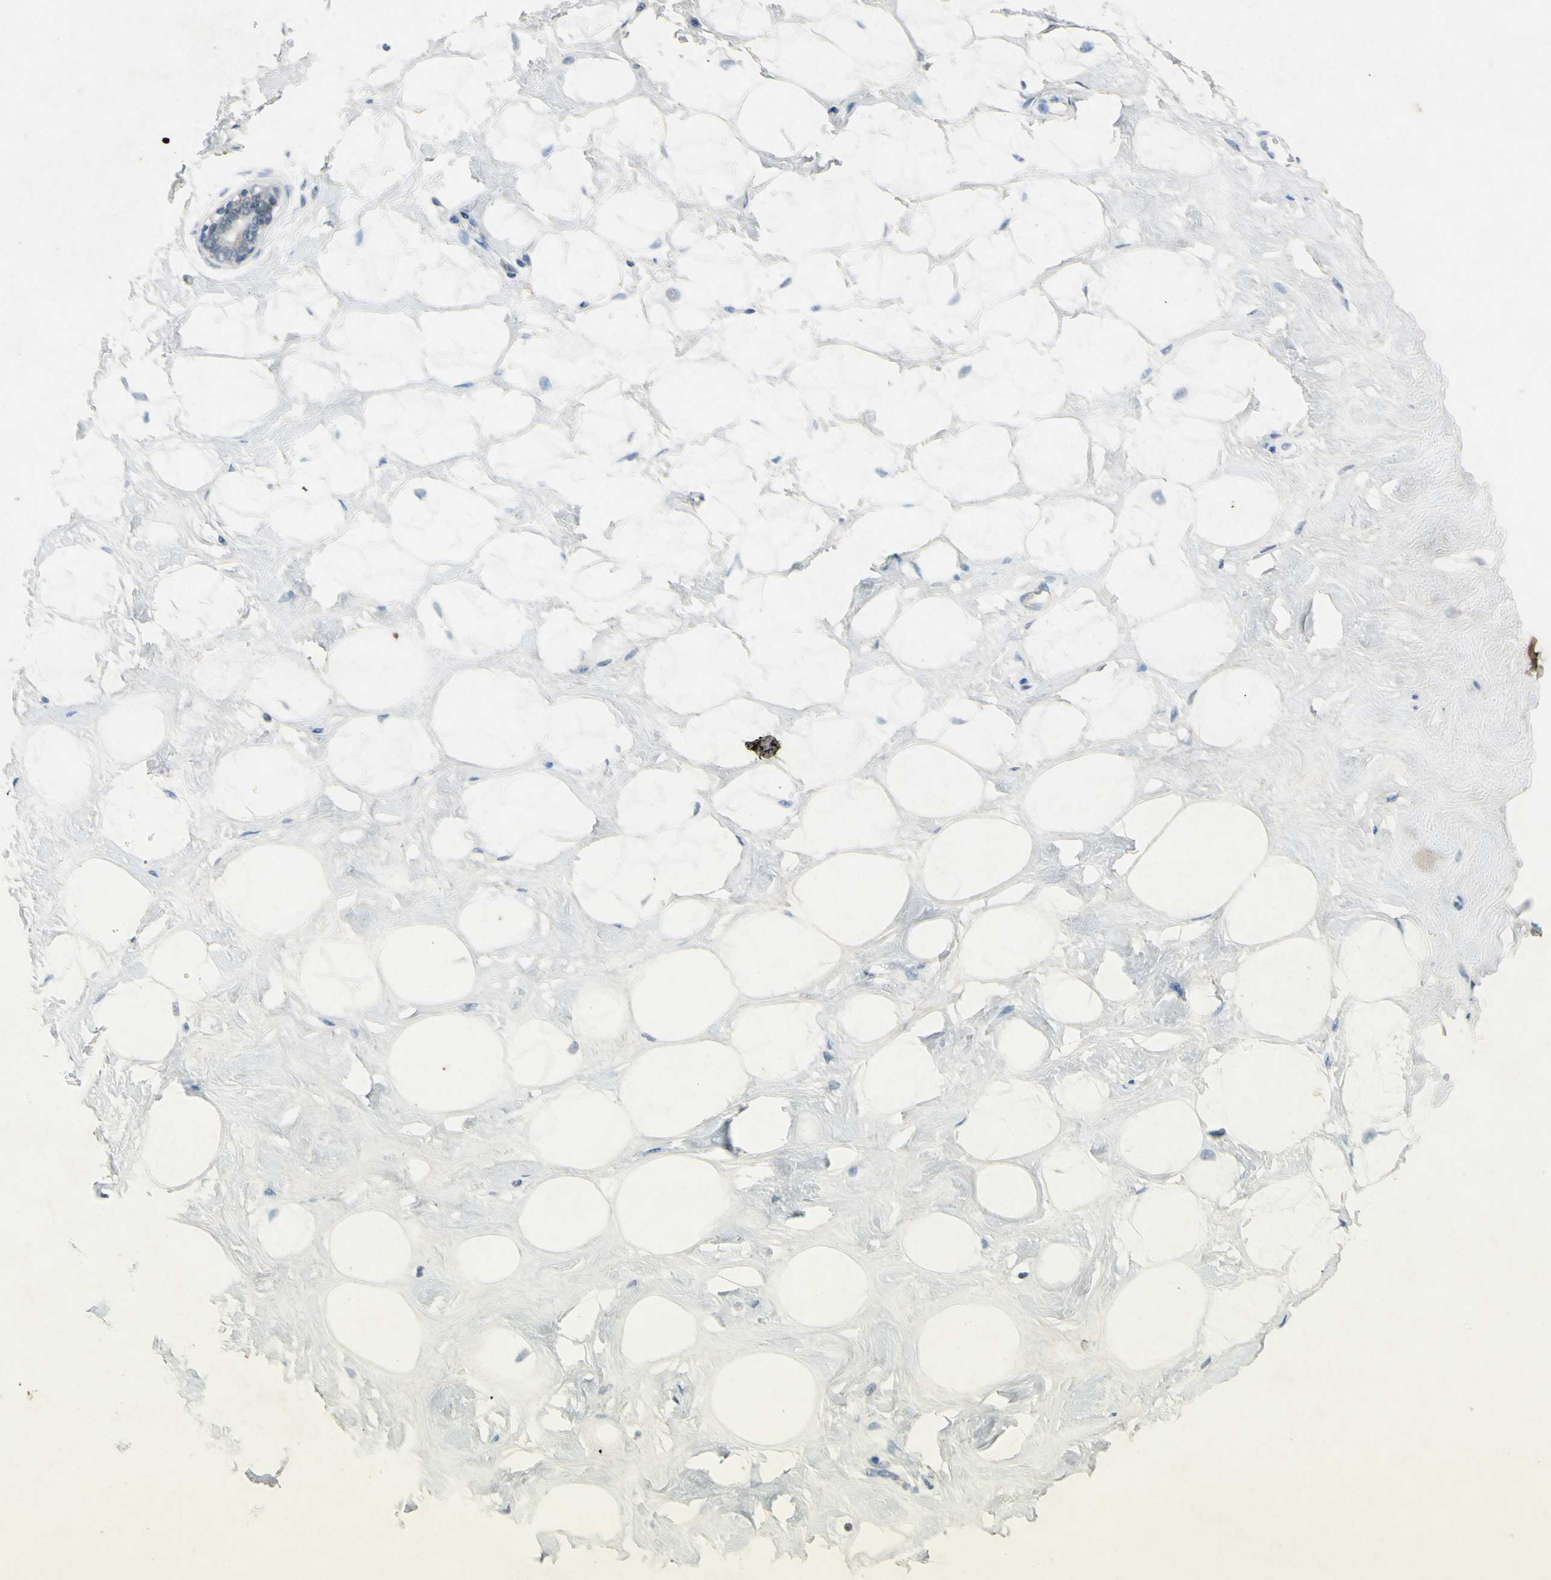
{"staining": {"intensity": "negative", "quantity": "none", "location": "none"}, "tissue": "breast", "cell_type": "Adipocytes", "image_type": "normal", "snomed": [{"axis": "morphology", "description": "Normal tissue, NOS"}, {"axis": "topography", "description": "Breast"}], "caption": "High magnification brightfield microscopy of unremarkable breast stained with DAB (3,3'-diaminobenzidine) (brown) and counterstained with hematoxylin (blue): adipocytes show no significant staining. (DAB immunohistochemistry (IHC) visualized using brightfield microscopy, high magnification).", "gene": "SNAP91", "patient": {"sex": "female", "age": 23}}